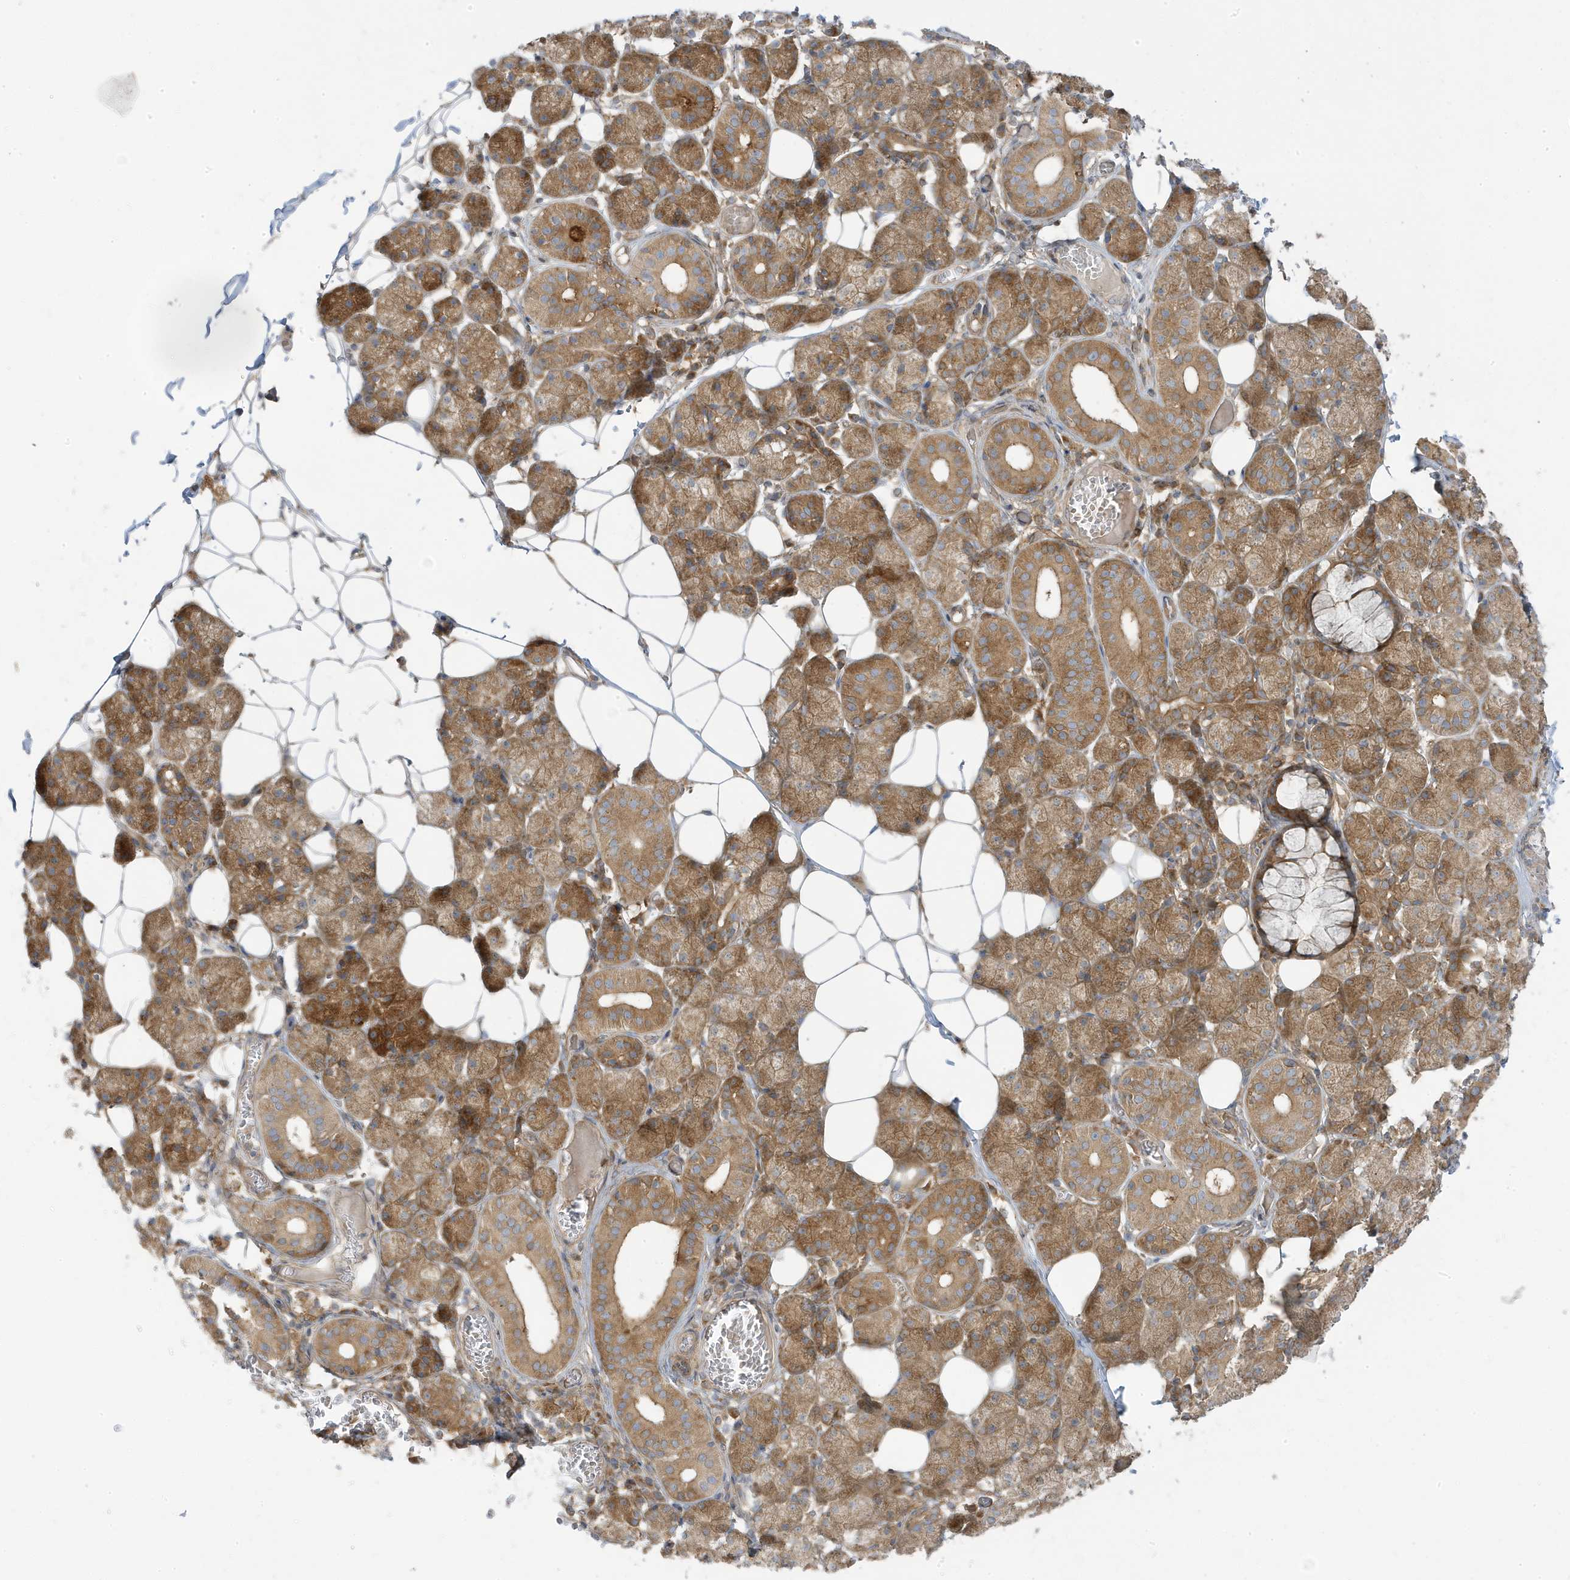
{"staining": {"intensity": "moderate", "quantity": ">75%", "location": "cytoplasmic/membranous"}, "tissue": "salivary gland", "cell_type": "Glandular cells", "image_type": "normal", "snomed": [{"axis": "morphology", "description": "Normal tissue, NOS"}, {"axis": "topography", "description": "Salivary gland"}], "caption": "Moderate cytoplasmic/membranous expression for a protein is appreciated in approximately >75% of glandular cells of unremarkable salivary gland using immunohistochemistry (IHC).", "gene": "STAM", "patient": {"sex": "female", "age": 33}}